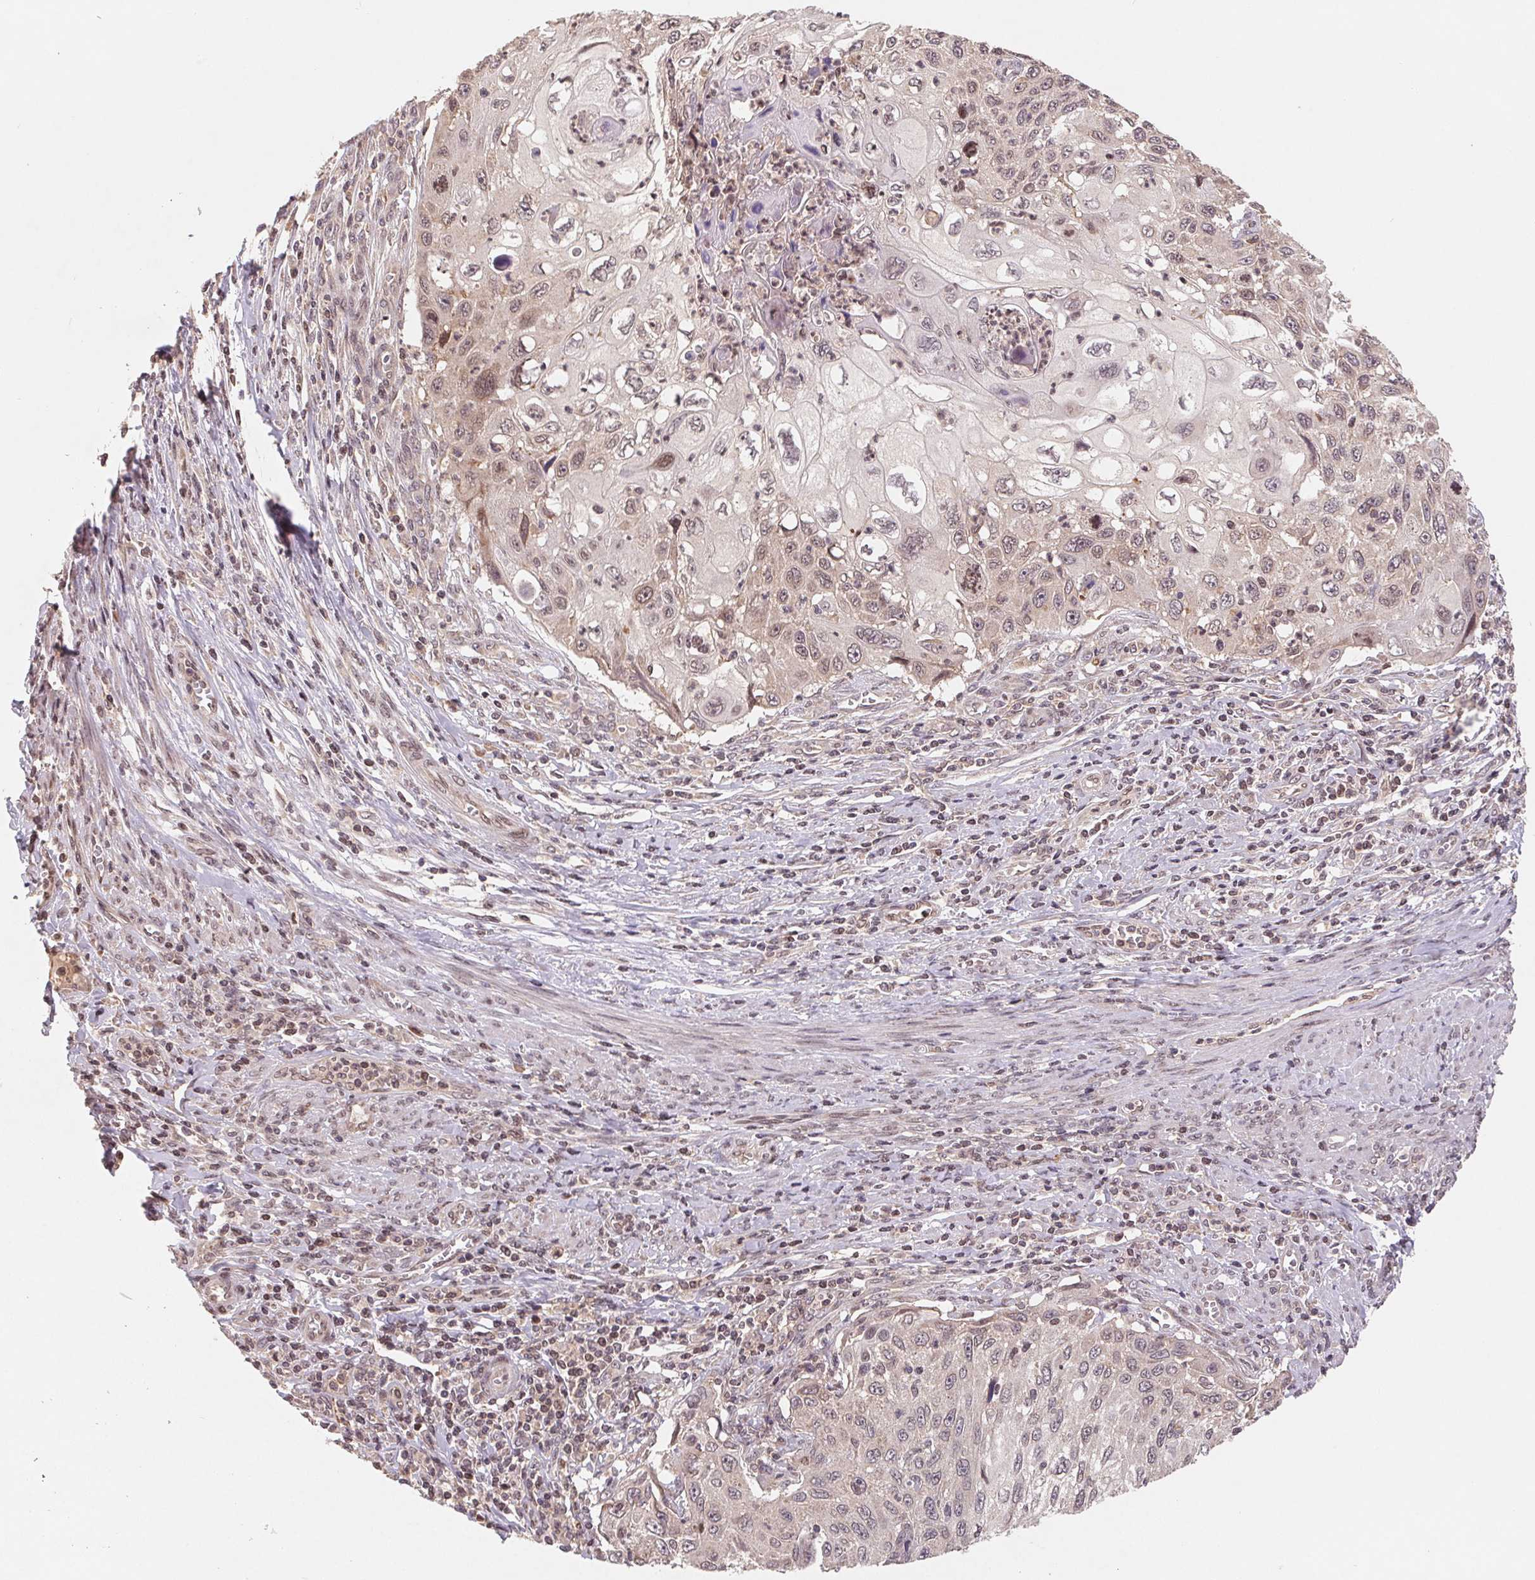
{"staining": {"intensity": "weak", "quantity": "<25%", "location": "nuclear"}, "tissue": "cervical cancer", "cell_type": "Tumor cells", "image_type": "cancer", "snomed": [{"axis": "morphology", "description": "Squamous cell carcinoma, NOS"}, {"axis": "topography", "description": "Cervix"}], "caption": "This micrograph is of cervical squamous cell carcinoma stained with IHC to label a protein in brown with the nuclei are counter-stained blue. There is no staining in tumor cells.", "gene": "HMGN3", "patient": {"sex": "female", "age": 70}}